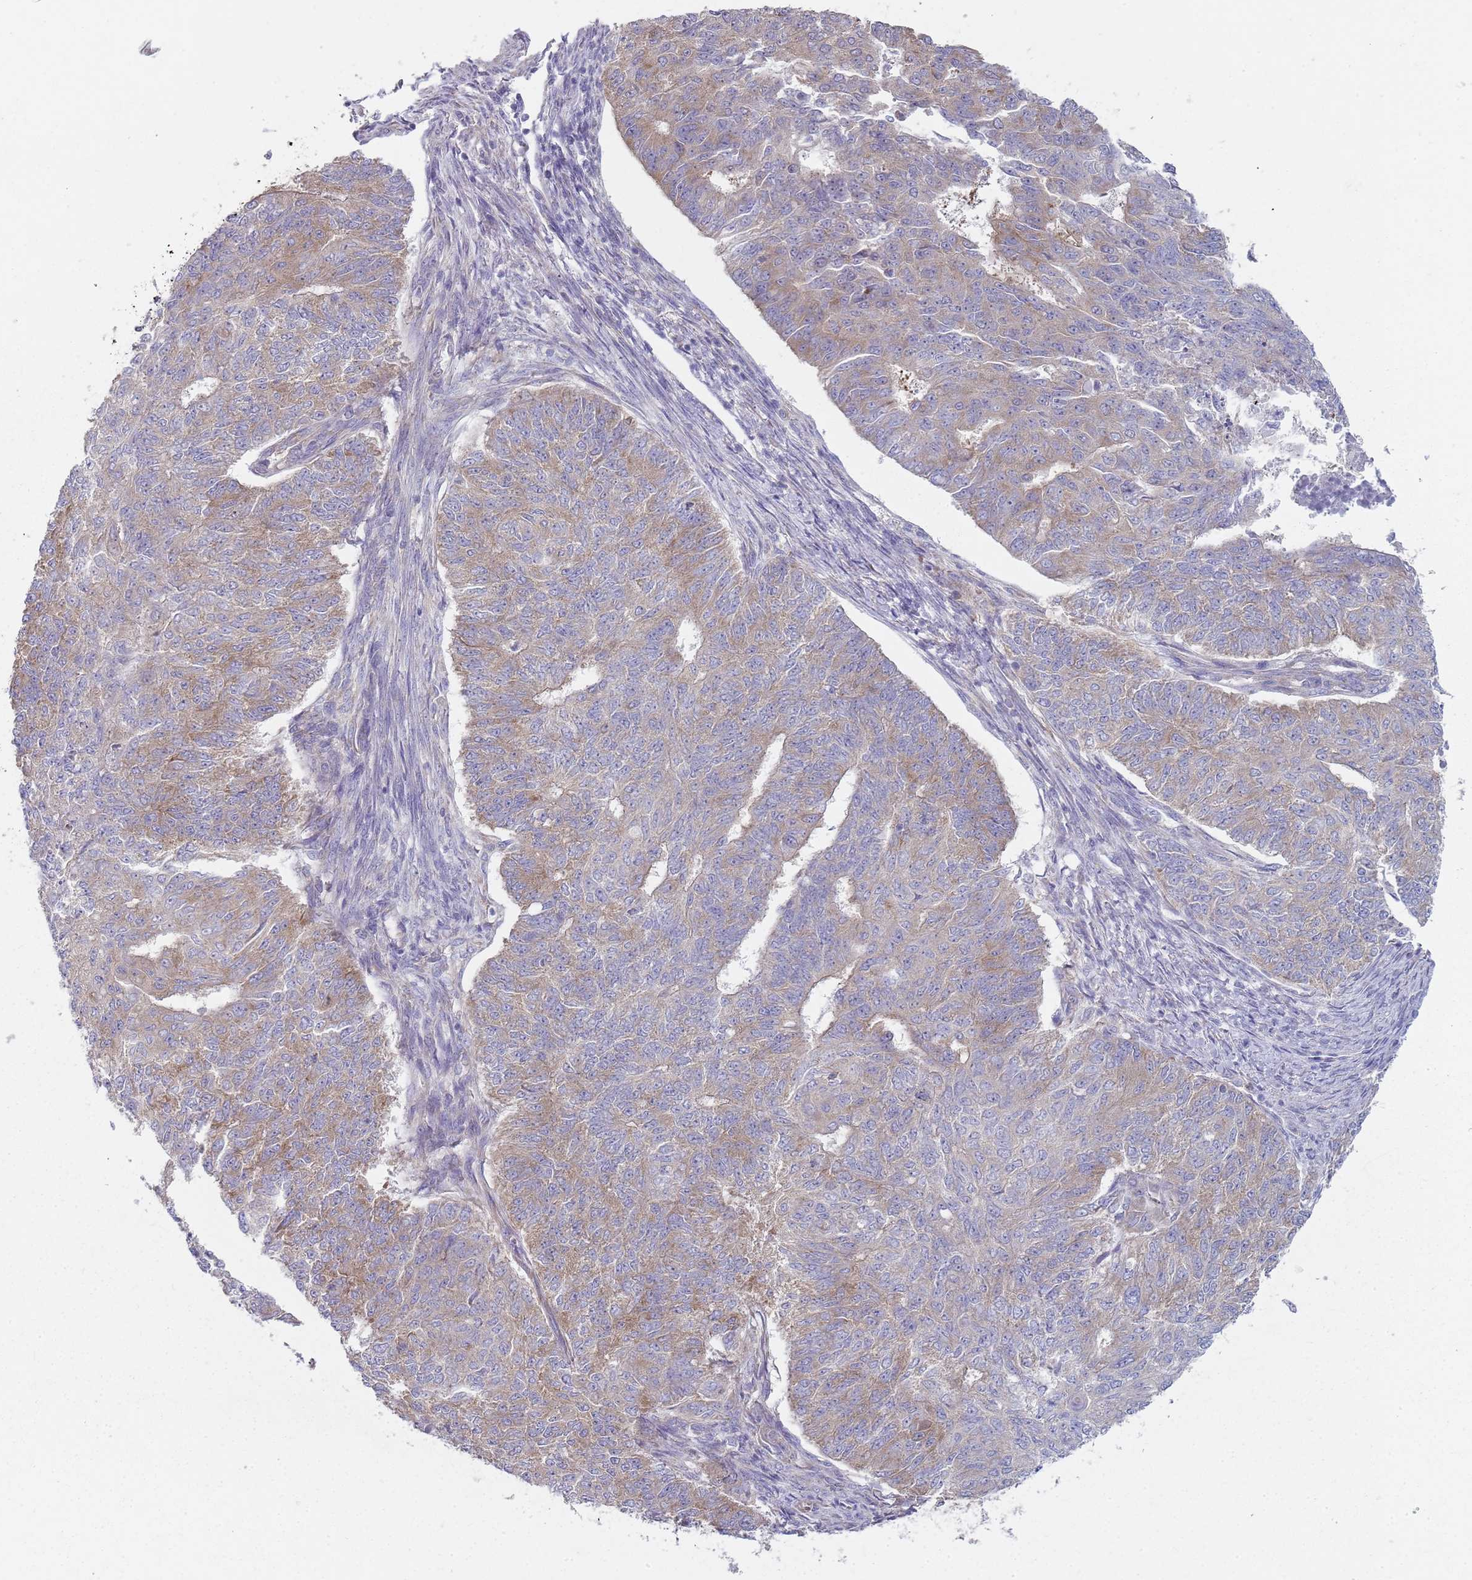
{"staining": {"intensity": "moderate", "quantity": "25%-75%", "location": "cytoplasmic/membranous"}, "tissue": "endometrial cancer", "cell_type": "Tumor cells", "image_type": "cancer", "snomed": [{"axis": "morphology", "description": "Adenocarcinoma, NOS"}, {"axis": "topography", "description": "Endometrium"}], "caption": "Immunohistochemical staining of endometrial cancer (adenocarcinoma) shows moderate cytoplasmic/membranous protein staining in approximately 25%-75% of tumor cells.", "gene": "SLC26A6", "patient": {"sex": "female", "age": 32}}